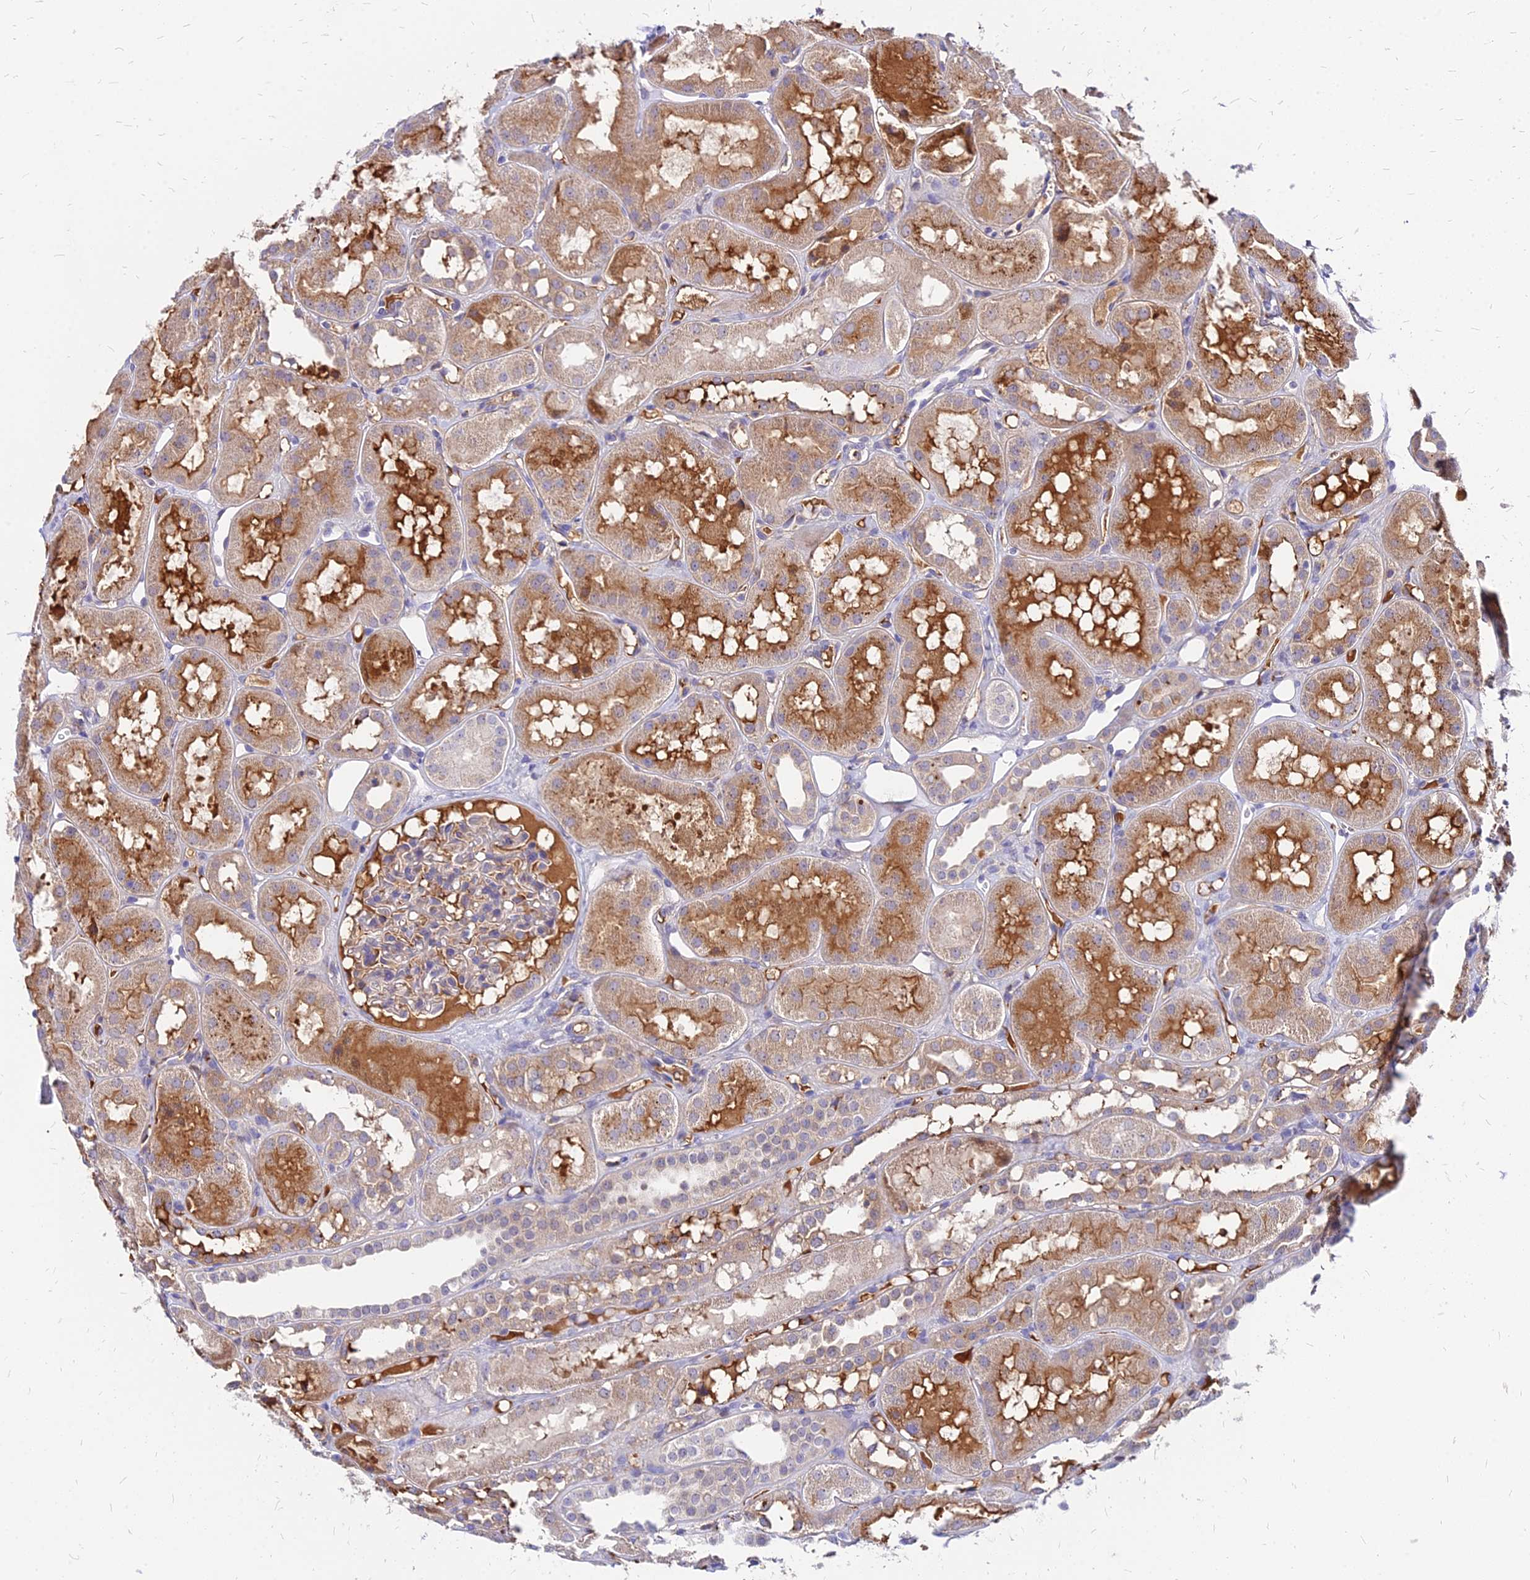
{"staining": {"intensity": "moderate", "quantity": "<25%", "location": "cytoplasmic/membranous"}, "tissue": "kidney", "cell_type": "Cells in glomeruli", "image_type": "normal", "snomed": [{"axis": "morphology", "description": "Normal tissue, NOS"}, {"axis": "topography", "description": "Kidney"}], "caption": "Kidney stained with DAB immunohistochemistry displays low levels of moderate cytoplasmic/membranous positivity in approximately <25% of cells in glomeruli.", "gene": "ACSM6", "patient": {"sex": "male", "age": 16}}